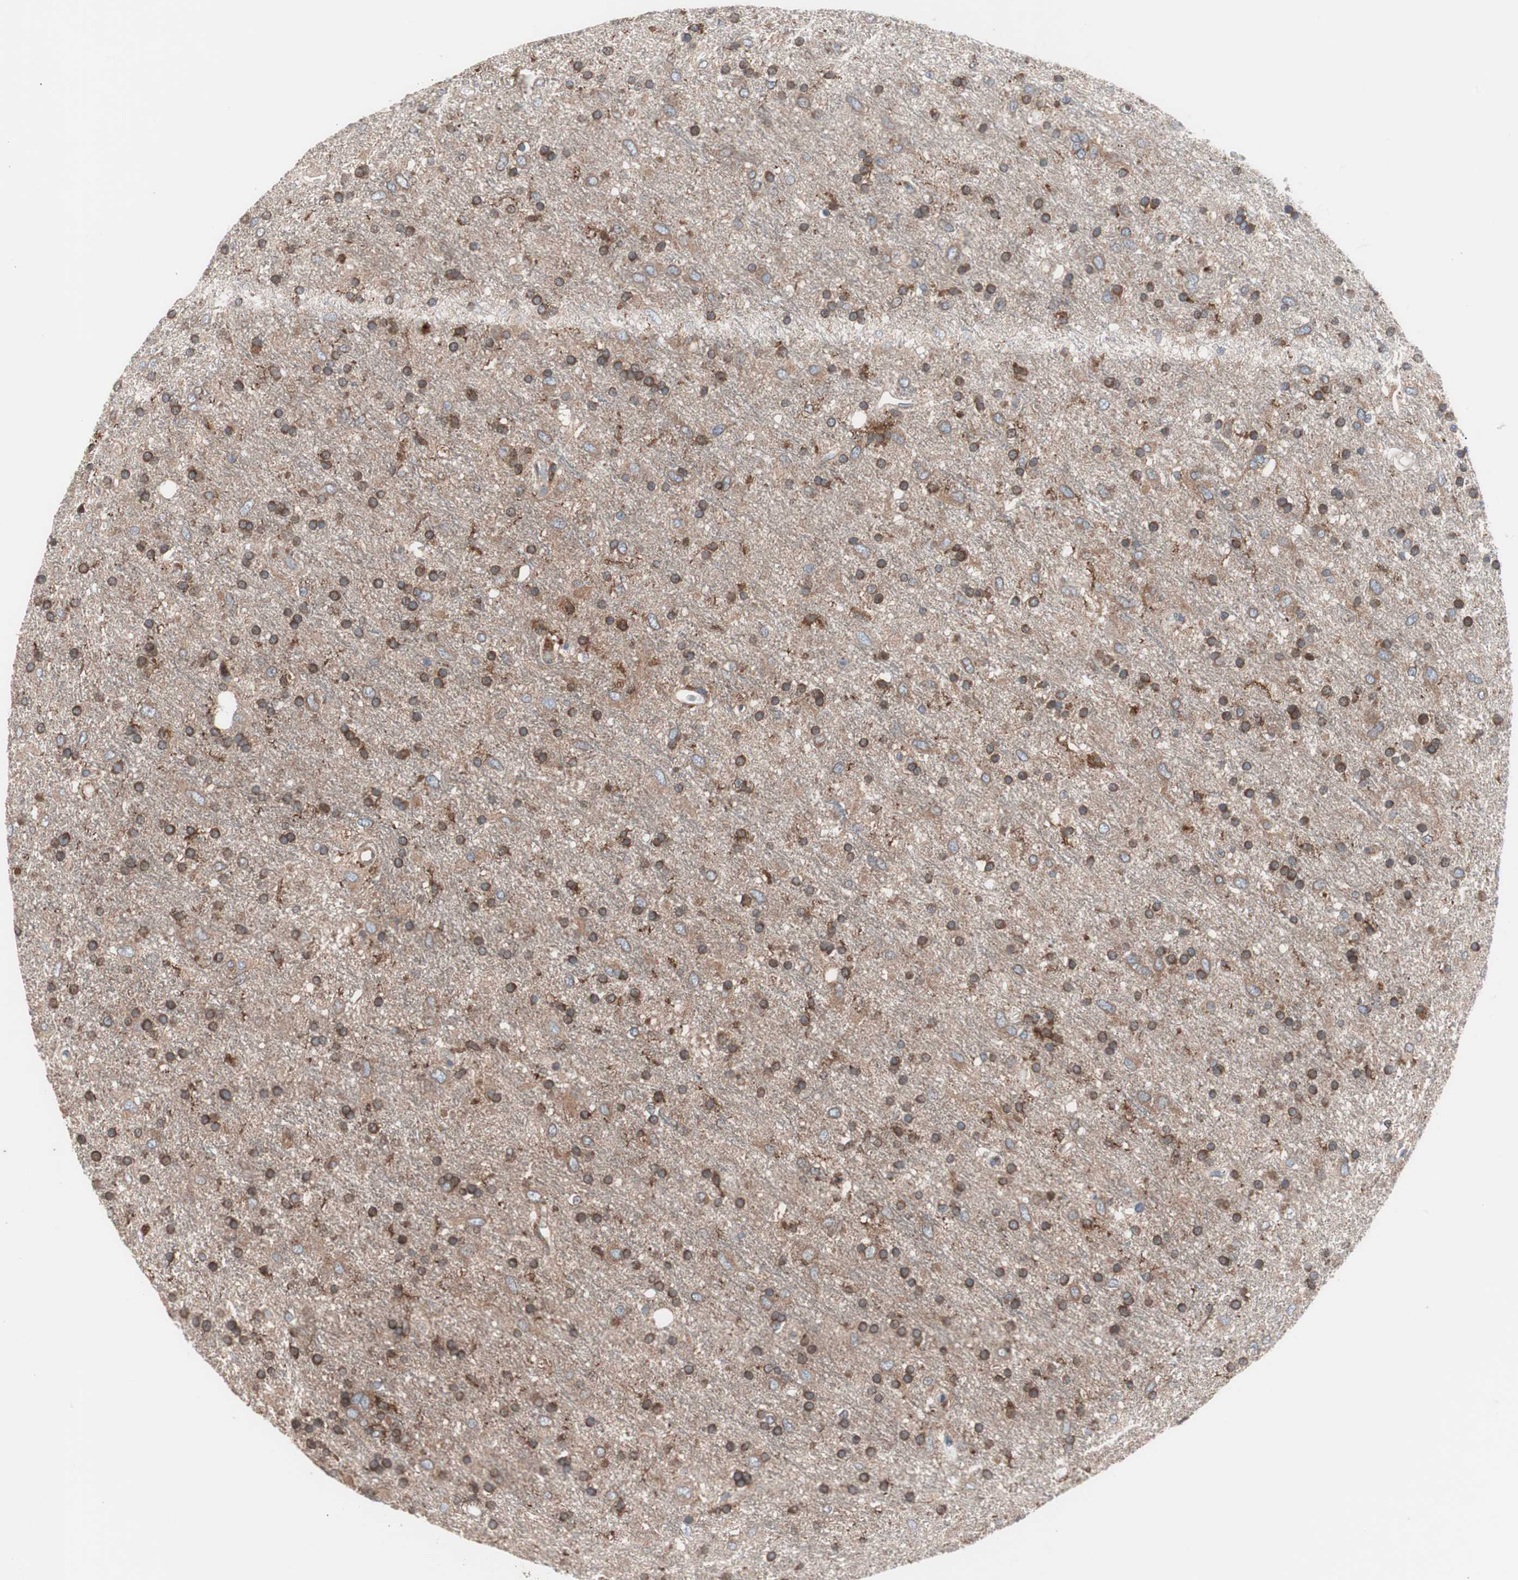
{"staining": {"intensity": "moderate", "quantity": ">75%", "location": "cytoplasmic/membranous"}, "tissue": "glioma", "cell_type": "Tumor cells", "image_type": "cancer", "snomed": [{"axis": "morphology", "description": "Glioma, malignant, Low grade"}, {"axis": "topography", "description": "Brain"}], "caption": "The histopathology image demonstrates a brown stain indicating the presence of a protein in the cytoplasmic/membranous of tumor cells in glioma. The staining is performed using DAB (3,3'-diaminobenzidine) brown chromogen to label protein expression. The nuclei are counter-stained blue using hematoxylin.", "gene": "PIK3R1", "patient": {"sex": "male", "age": 77}}